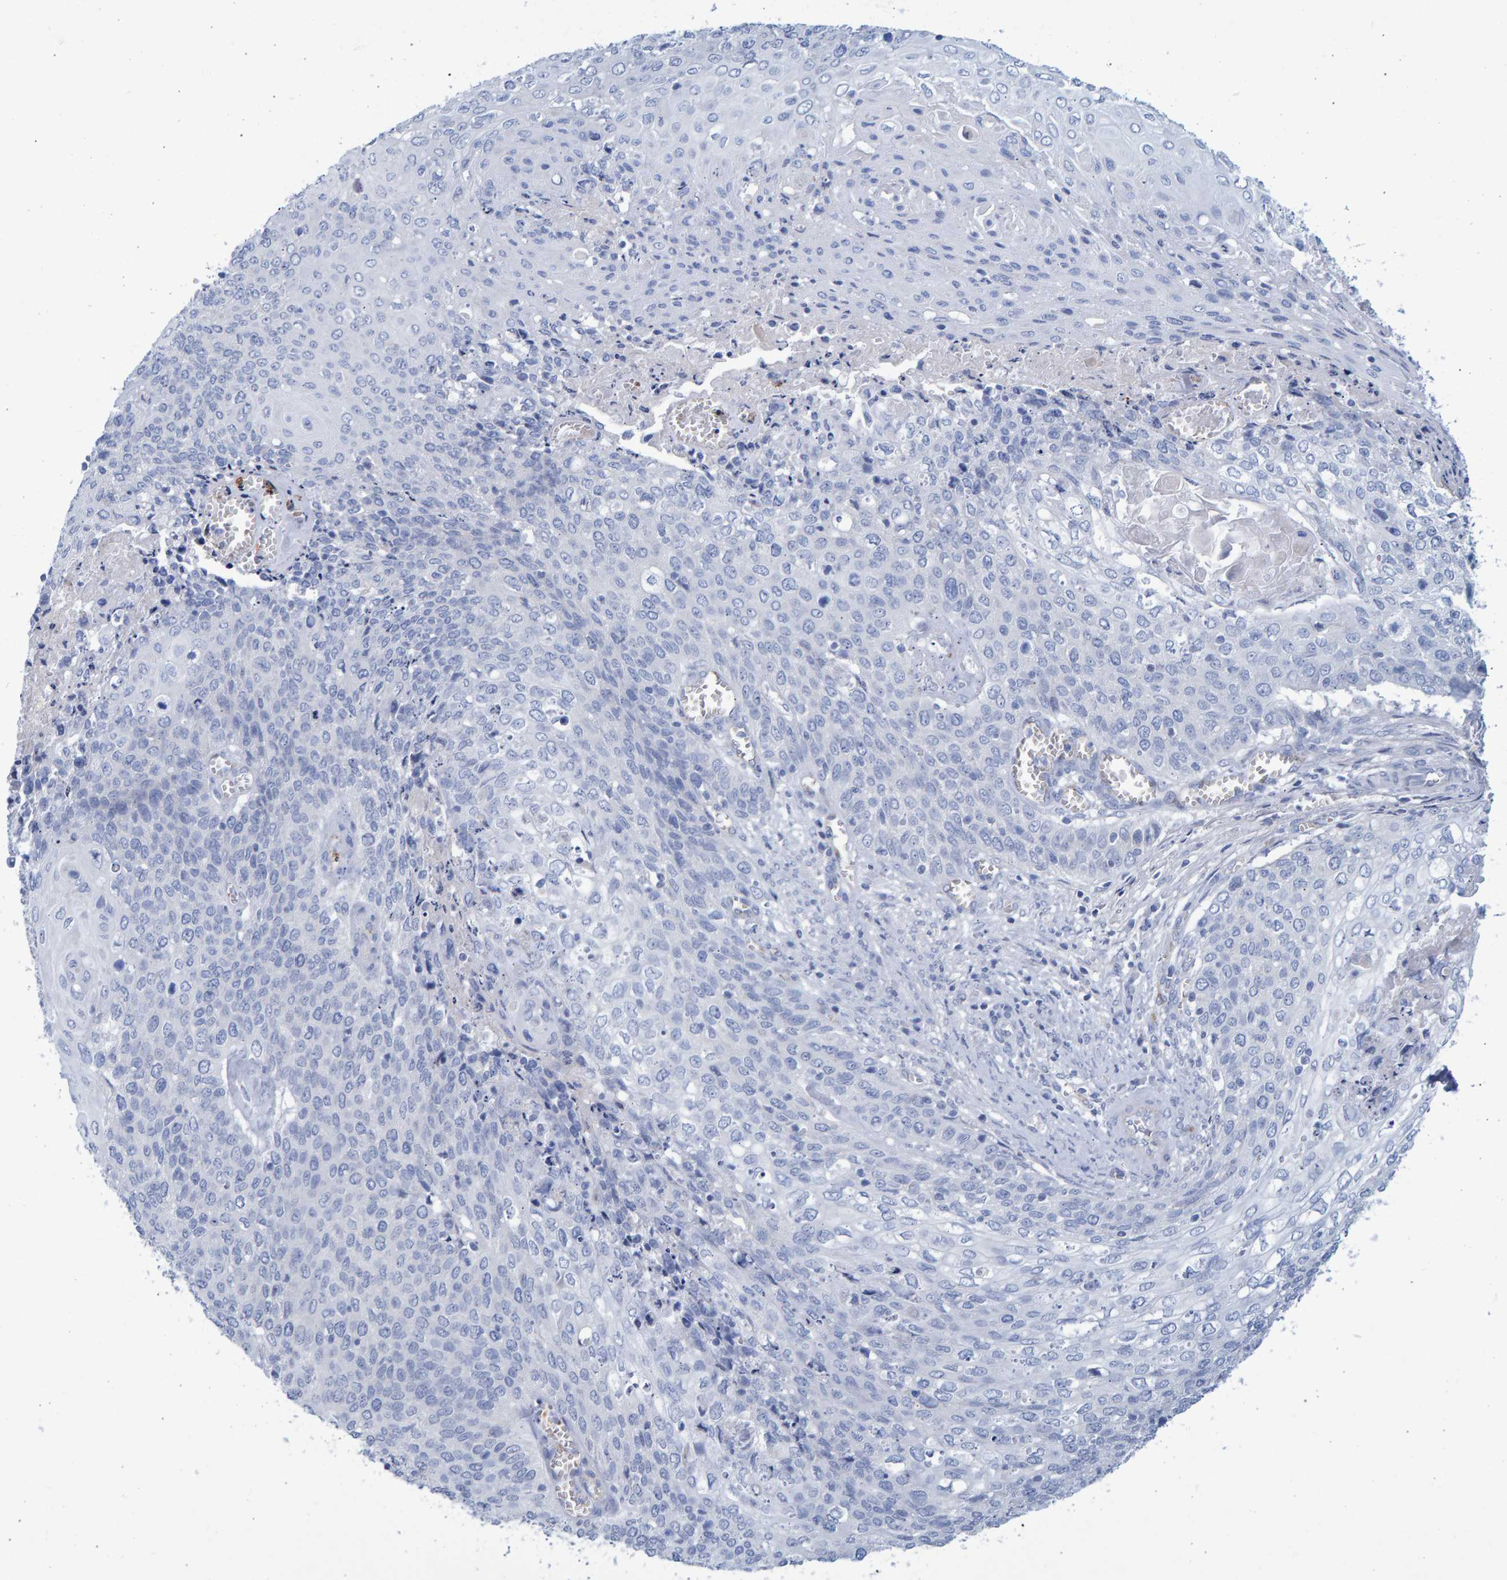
{"staining": {"intensity": "negative", "quantity": "none", "location": "none"}, "tissue": "cervical cancer", "cell_type": "Tumor cells", "image_type": "cancer", "snomed": [{"axis": "morphology", "description": "Squamous cell carcinoma, NOS"}, {"axis": "topography", "description": "Cervix"}], "caption": "DAB immunohistochemical staining of cervical cancer (squamous cell carcinoma) exhibits no significant staining in tumor cells.", "gene": "SLC34A3", "patient": {"sex": "female", "age": 39}}